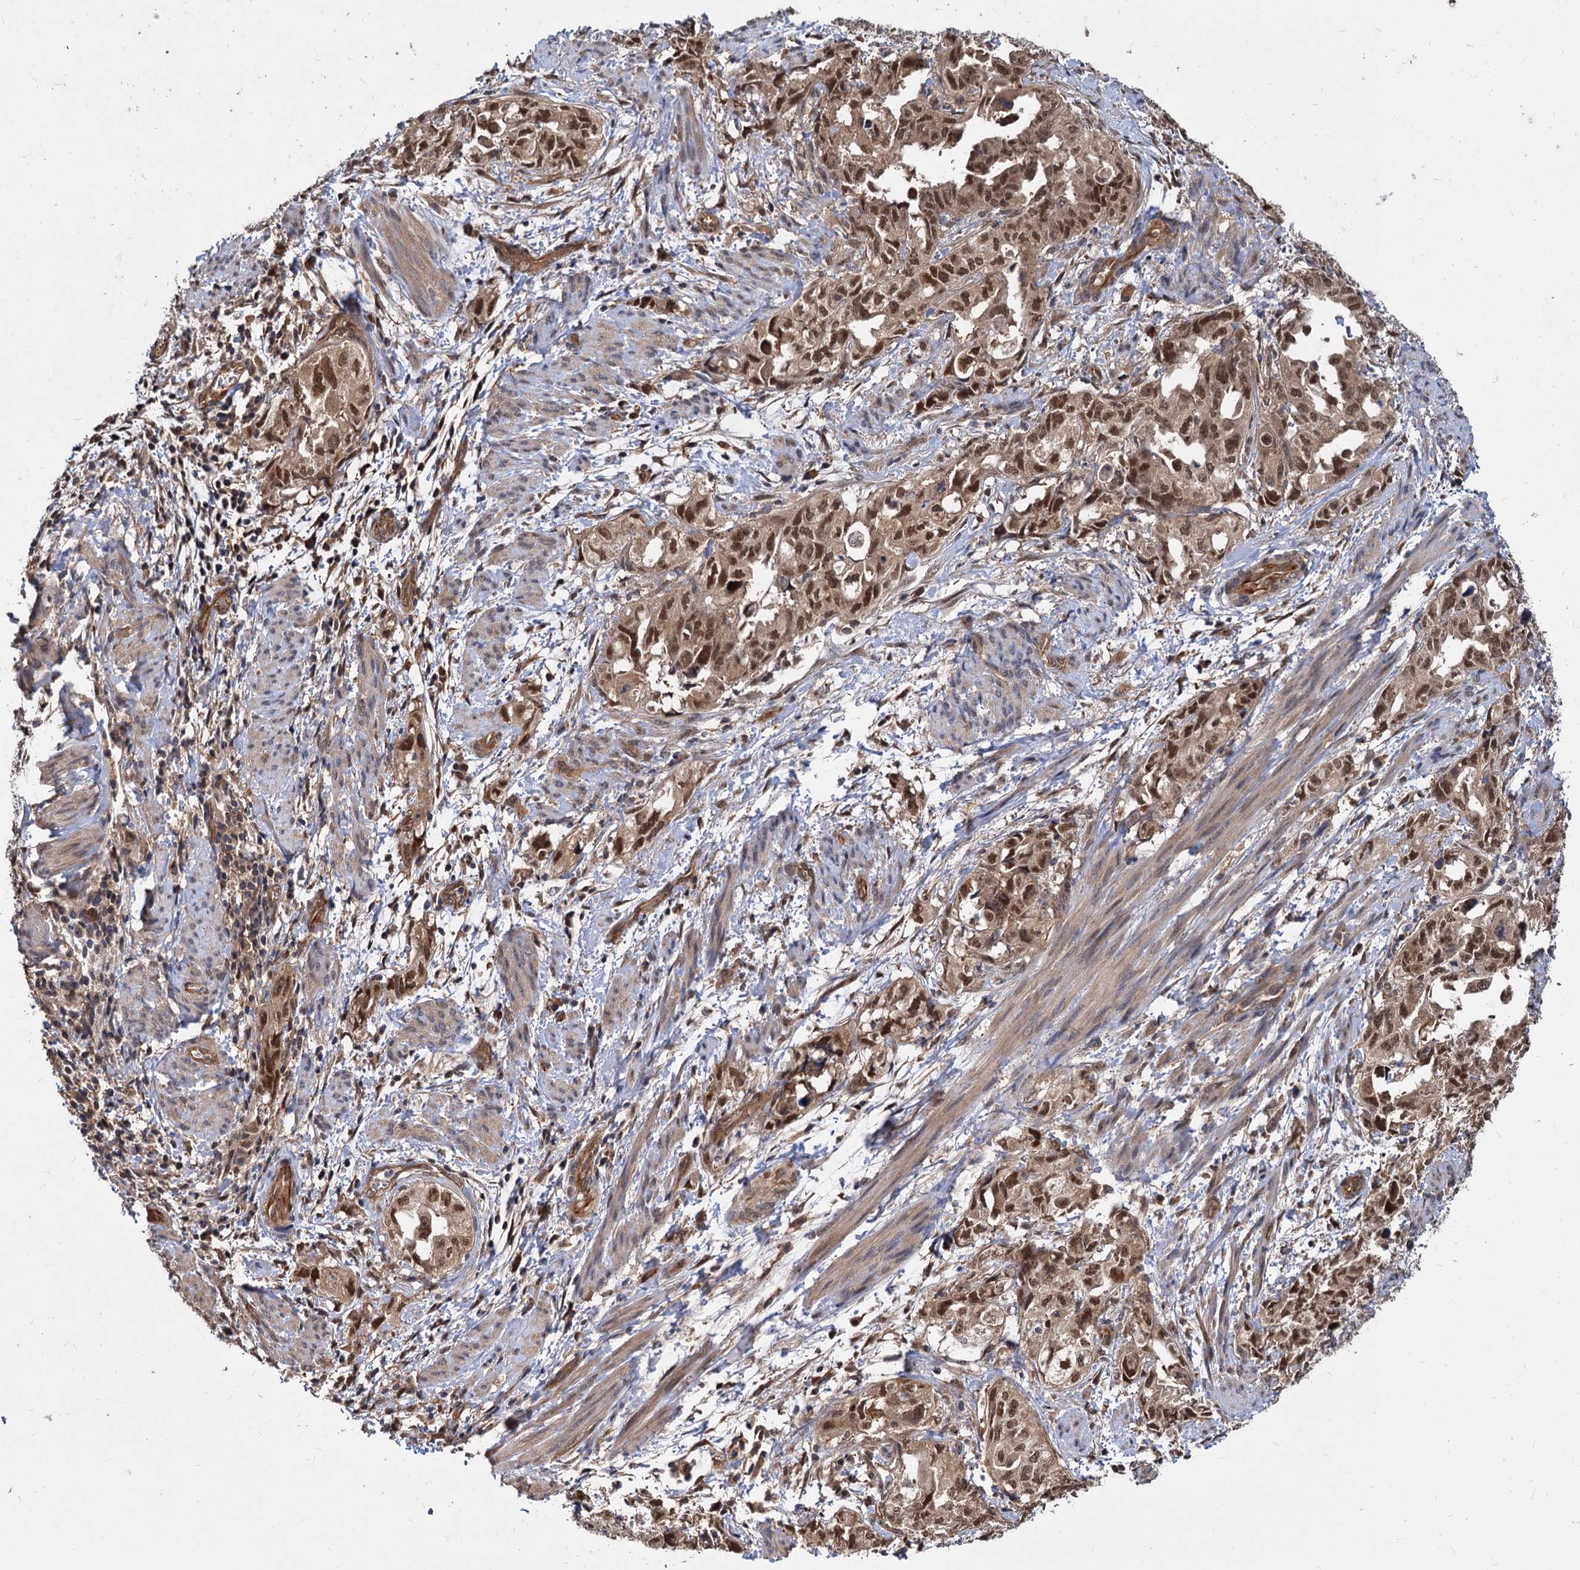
{"staining": {"intensity": "moderate", "quantity": ">75%", "location": "cytoplasmic/membranous,nuclear"}, "tissue": "endometrial cancer", "cell_type": "Tumor cells", "image_type": "cancer", "snomed": [{"axis": "morphology", "description": "Adenocarcinoma, NOS"}, {"axis": "topography", "description": "Endometrium"}], "caption": "Endometrial adenocarcinoma stained with immunohistochemistry (IHC) exhibits moderate cytoplasmic/membranous and nuclear staining in approximately >75% of tumor cells. The staining was performed using DAB (3,3'-diaminobenzidine) to visualize the protein expression in brown, while the nuclei were stained in blue with hematoxylin (Magnification: 20x).", "gene": "PSMD4", "patient": {"sex": "female", "age": 65}}